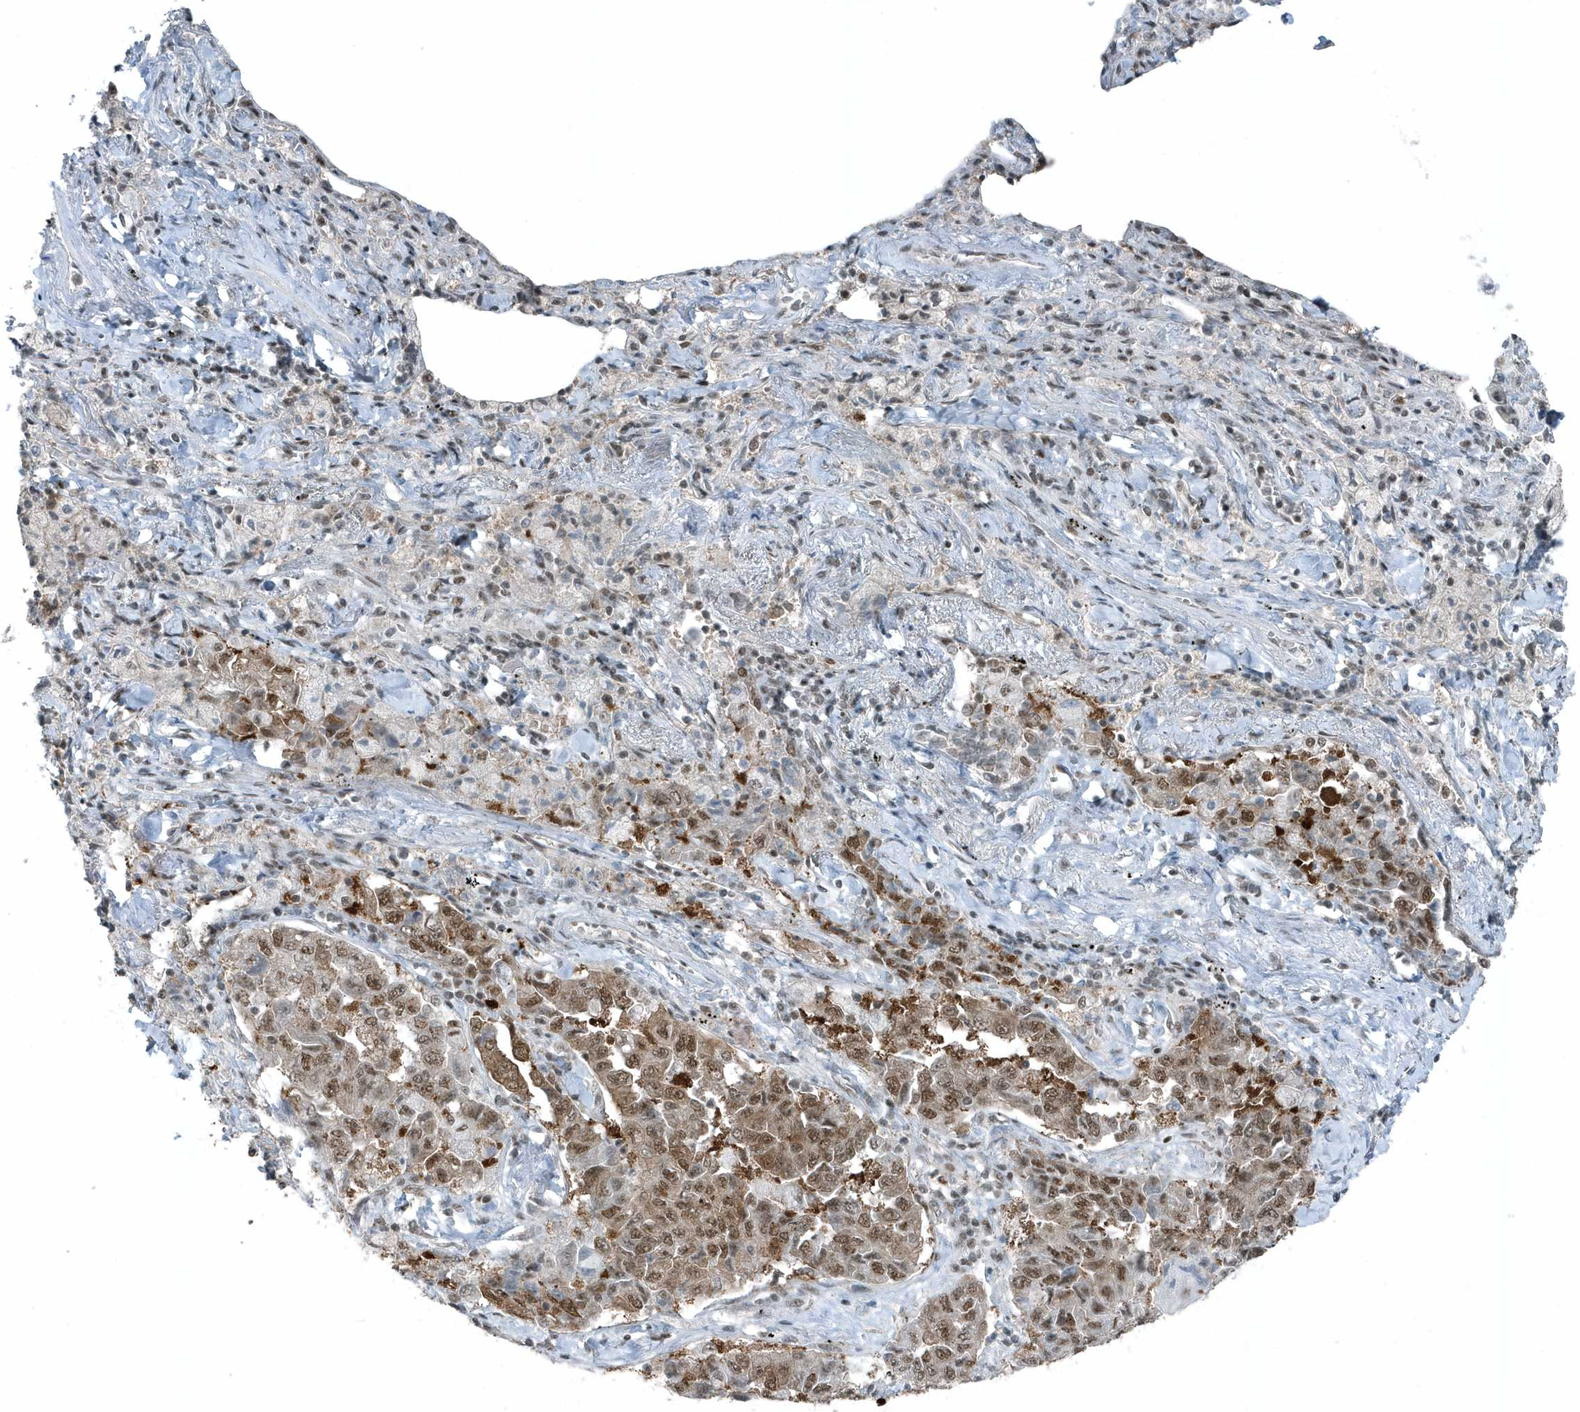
{"staining": {"intensity": "moderate", "quantity": ">75%", "location": "nuclear"}, "tissue": "lung cancer", "cell_type": "Tumor cells", "image_type": "cancer", "snomed": [{"axis": "morphology", "description": "Adenocarcinoma, NOS"}, {"axis": "topography", "description": "Lung"}], "caption": "A brown stain labels moderate nuclear staining of a protein in human lung adenocarcinoma tumor cells.", "gene": "YTHDC1", "patient": {"sex": "female", "age": 51}}